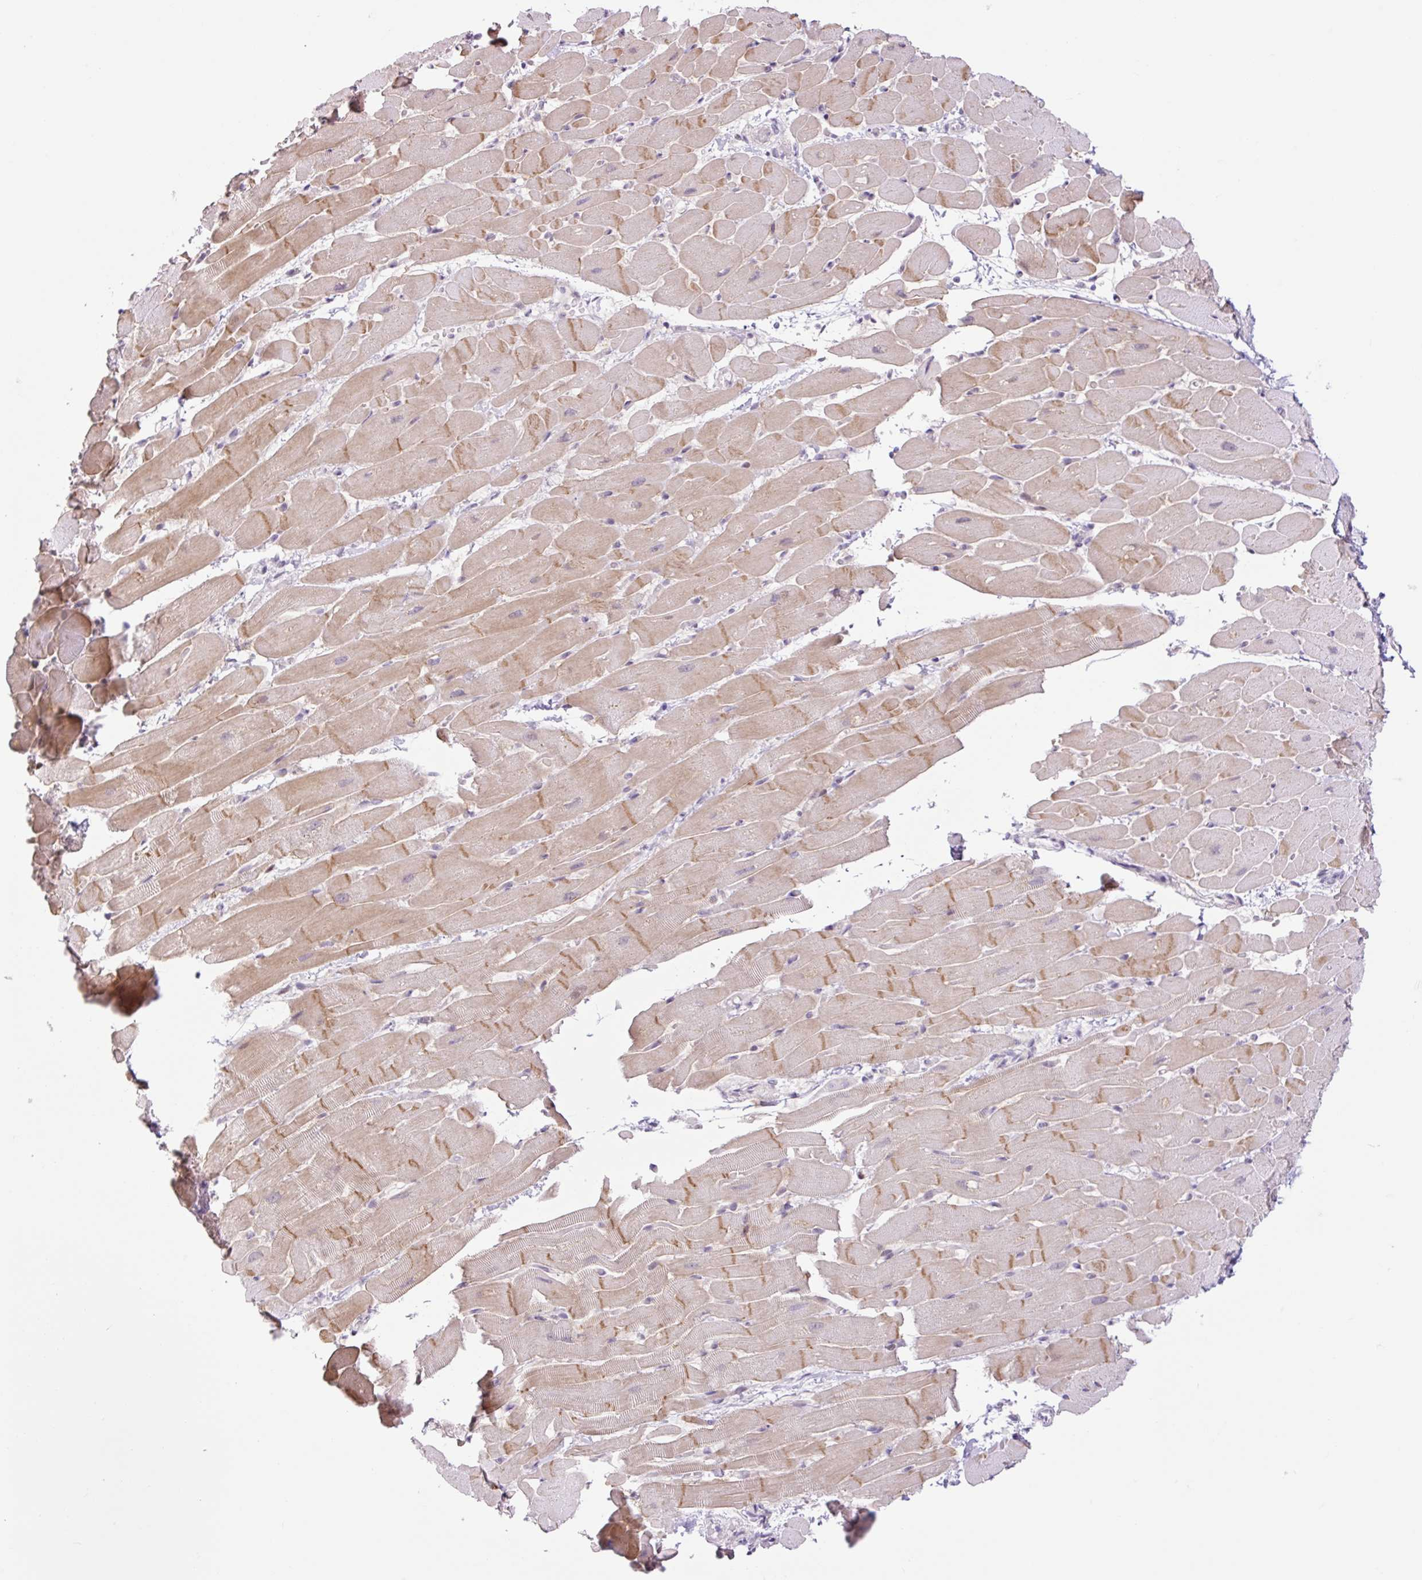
{"staining": {"intensity": "moderate", "quantity": "25%-75%", "location": "cytoplasmic/membranous"}, "tissue": "heart muscle", "cell_type": "Cardiomyocytes", "image_type": "normal", "snomed": [{"axis": "morphology", "description": "Normal tissue, NOS"}, {"axis": "topography", "description": "Heart"}], "caption": "The histopathology image demonstrates immunohistochemical staining of unremarkable heart muscle. There is moderate cytoplasmic/membranous positivity is present in about 25%-75% of cardiomyocytes.", "gene": "ICE1", "patient": {"sex": "male", "age": 37}}